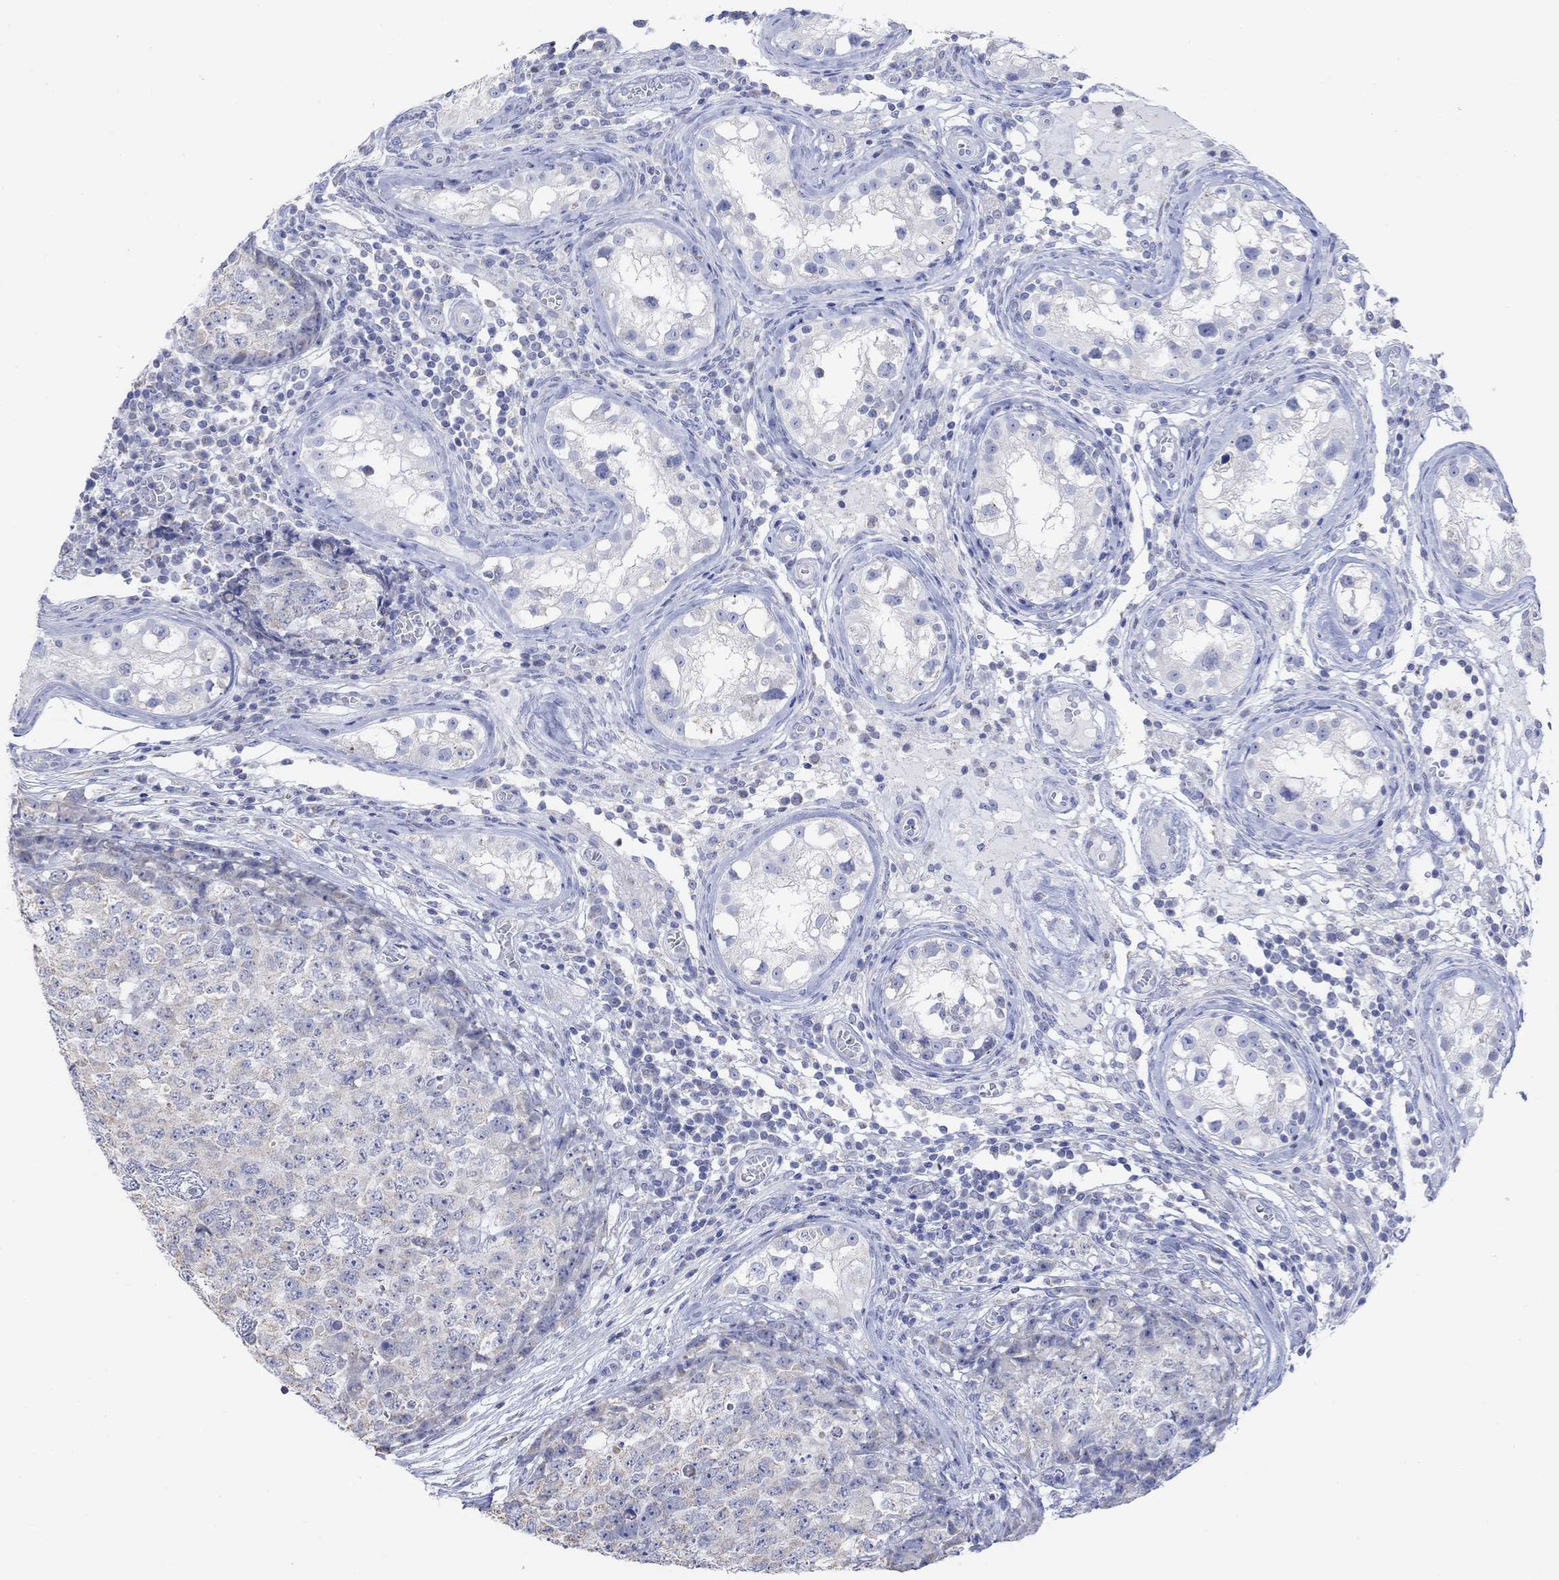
{"staining": {"intensity": "weak", "quantity": "<25%", "location": "cytoplasmic/membranous"}, "tissue": "testis cancer", "cell_type": "Tumor cells", "image_type": "cancer", "snomed": [{"axis": "morphology", "description": "Carcinoma, Embryonal, NOS"}, {"axis": "topography", "description": "Testis"}], "caption": "Immunohistochemical staining of testis cancer reveals no significant expression in tumor cells.", "gene": "SYT12", "patient": {"sex": "male", "age": 23}}